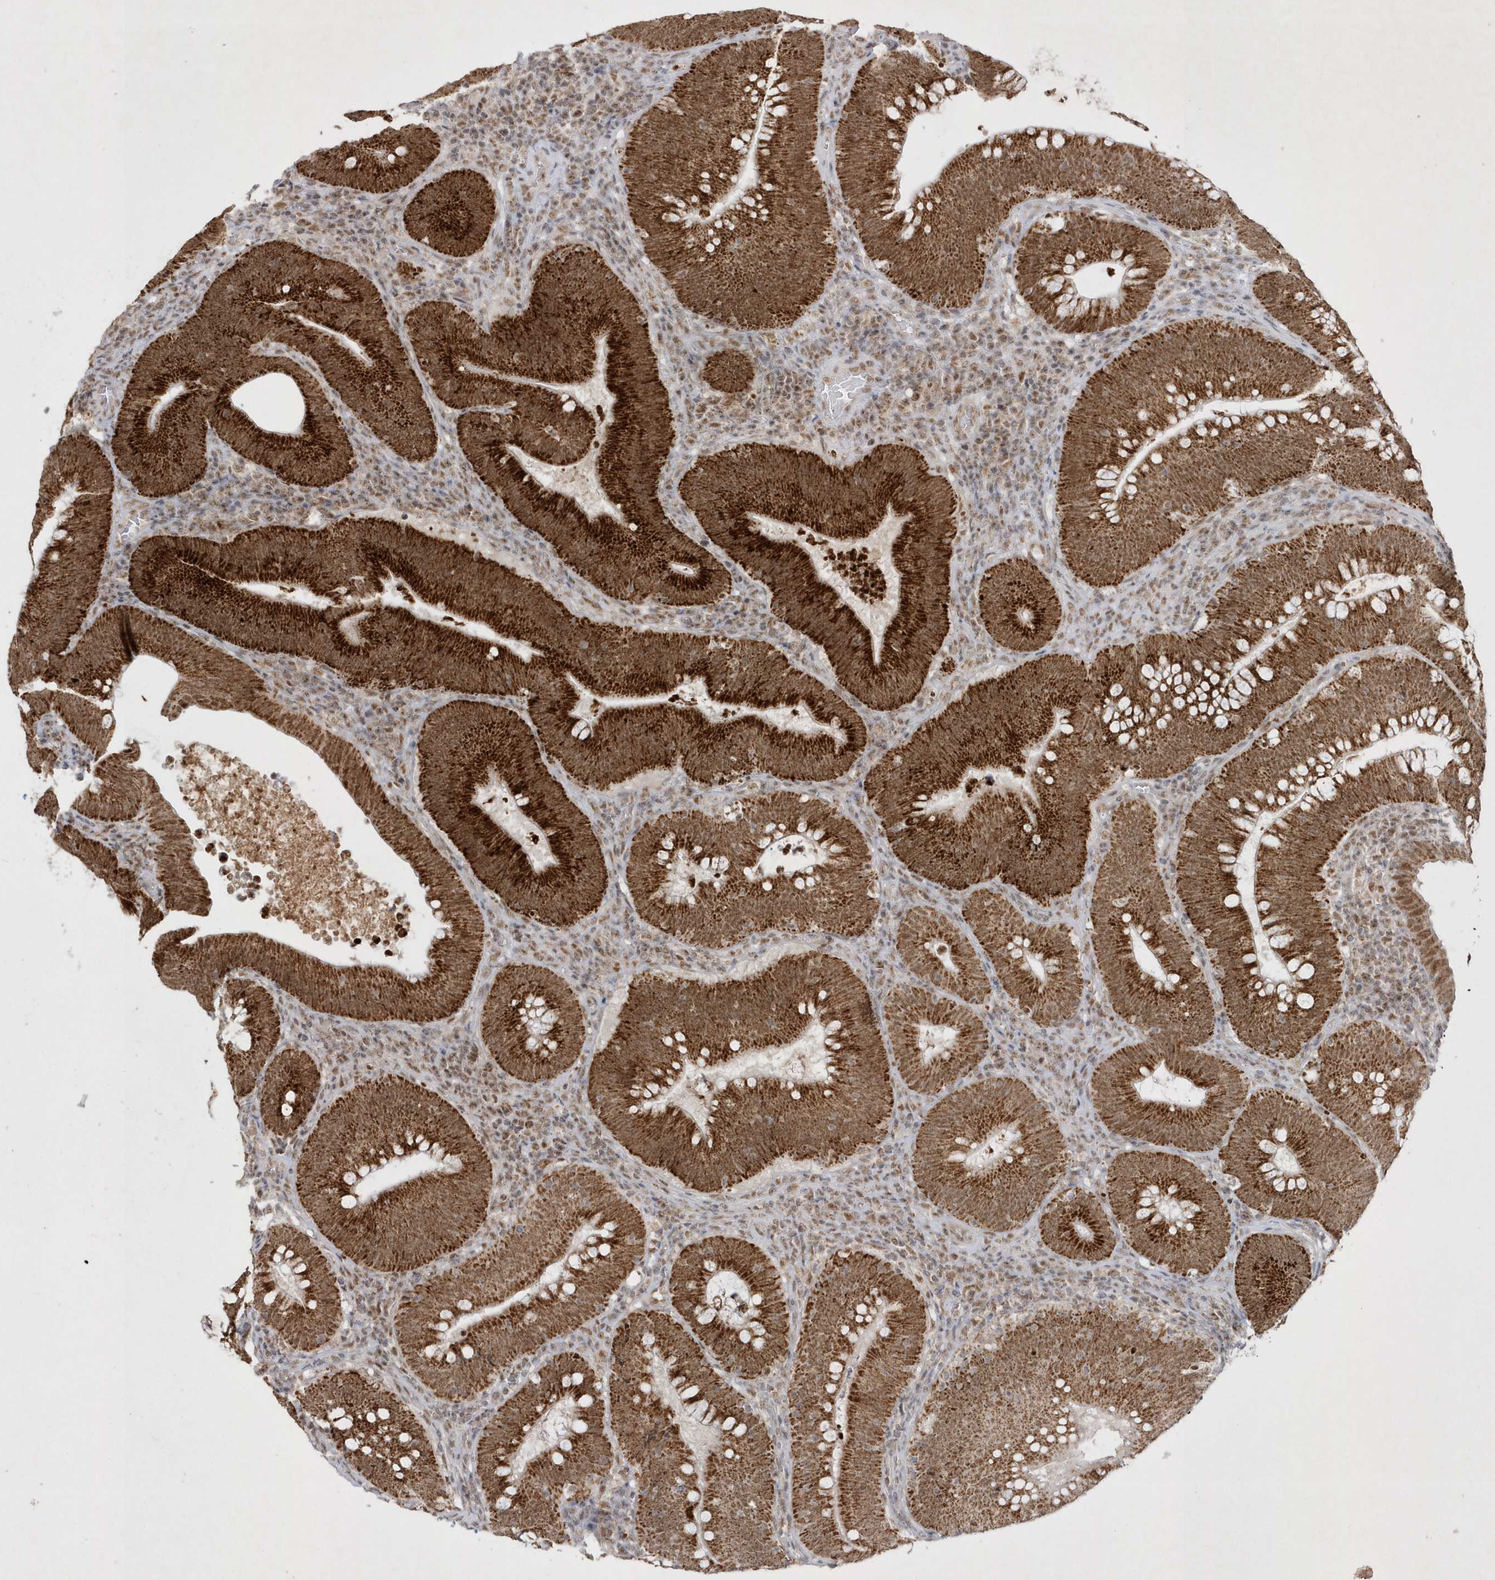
{"staining": {"intensity": "strong", "quantity": ">75%", "location": "cytoplasmic/membranous,nuclear"}, "tissue": "colorectal cancer", "cell_type": "Tumor cells", "image_type": "cancer", "snomed": [{"axis": "morphology", "description": "Normal tissue, NOS"}, {"axis": "topography", "description": "Colon"}], "caption": "This image shows IHC staining of human colorectal cancer, with high strong cytoplasmic/membranous and nuclear staining in about >75% of tumor cells.", "gene": "CPSF3", "patient": {"sex": "female", "age": 82}}